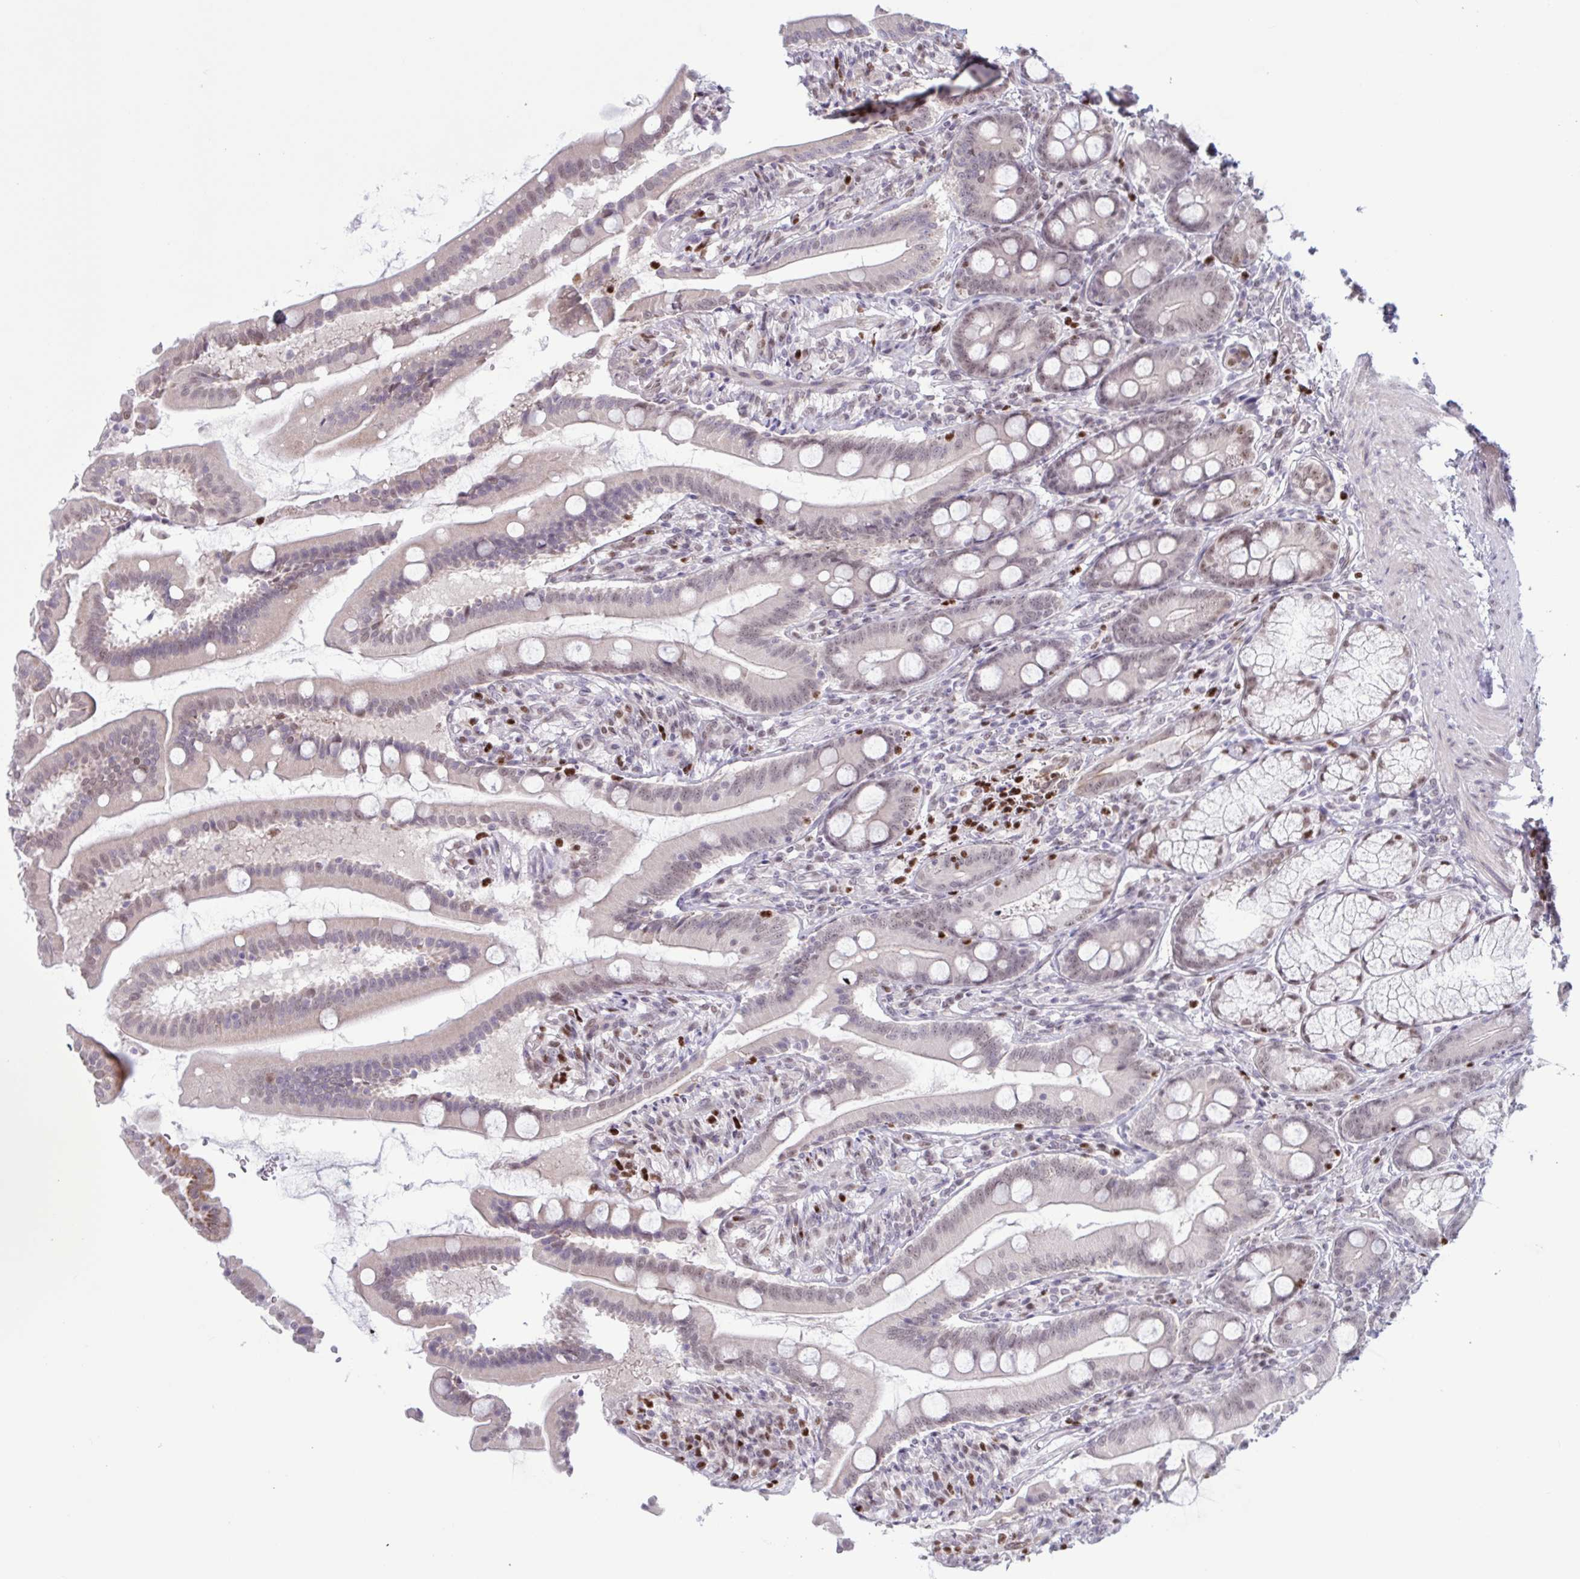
{"staining": {"intensity": "moderate", "quantity": "25%-75%", "location": "cytoplasmic/membranous,nuclear"}, "tissue": "duodenum", "cell_type": "Glandular cells", "image_type": "normal", "snomed": [{"axis": "morphology", "description": "Normal tissue, NOS"}, {"axis": "topography", "description": "Duodenum"}], "caption": "IHC of unremarkable duodenum displays medium levels of moderate cytoplasmic/membranous,nuclear expression in approximately 25%-75% of glandular cells. (DAB IHC with brightfield microscopy, high magnification).", "gene": "PRMT6", "patient": {"sex": "female", "age": 67}}